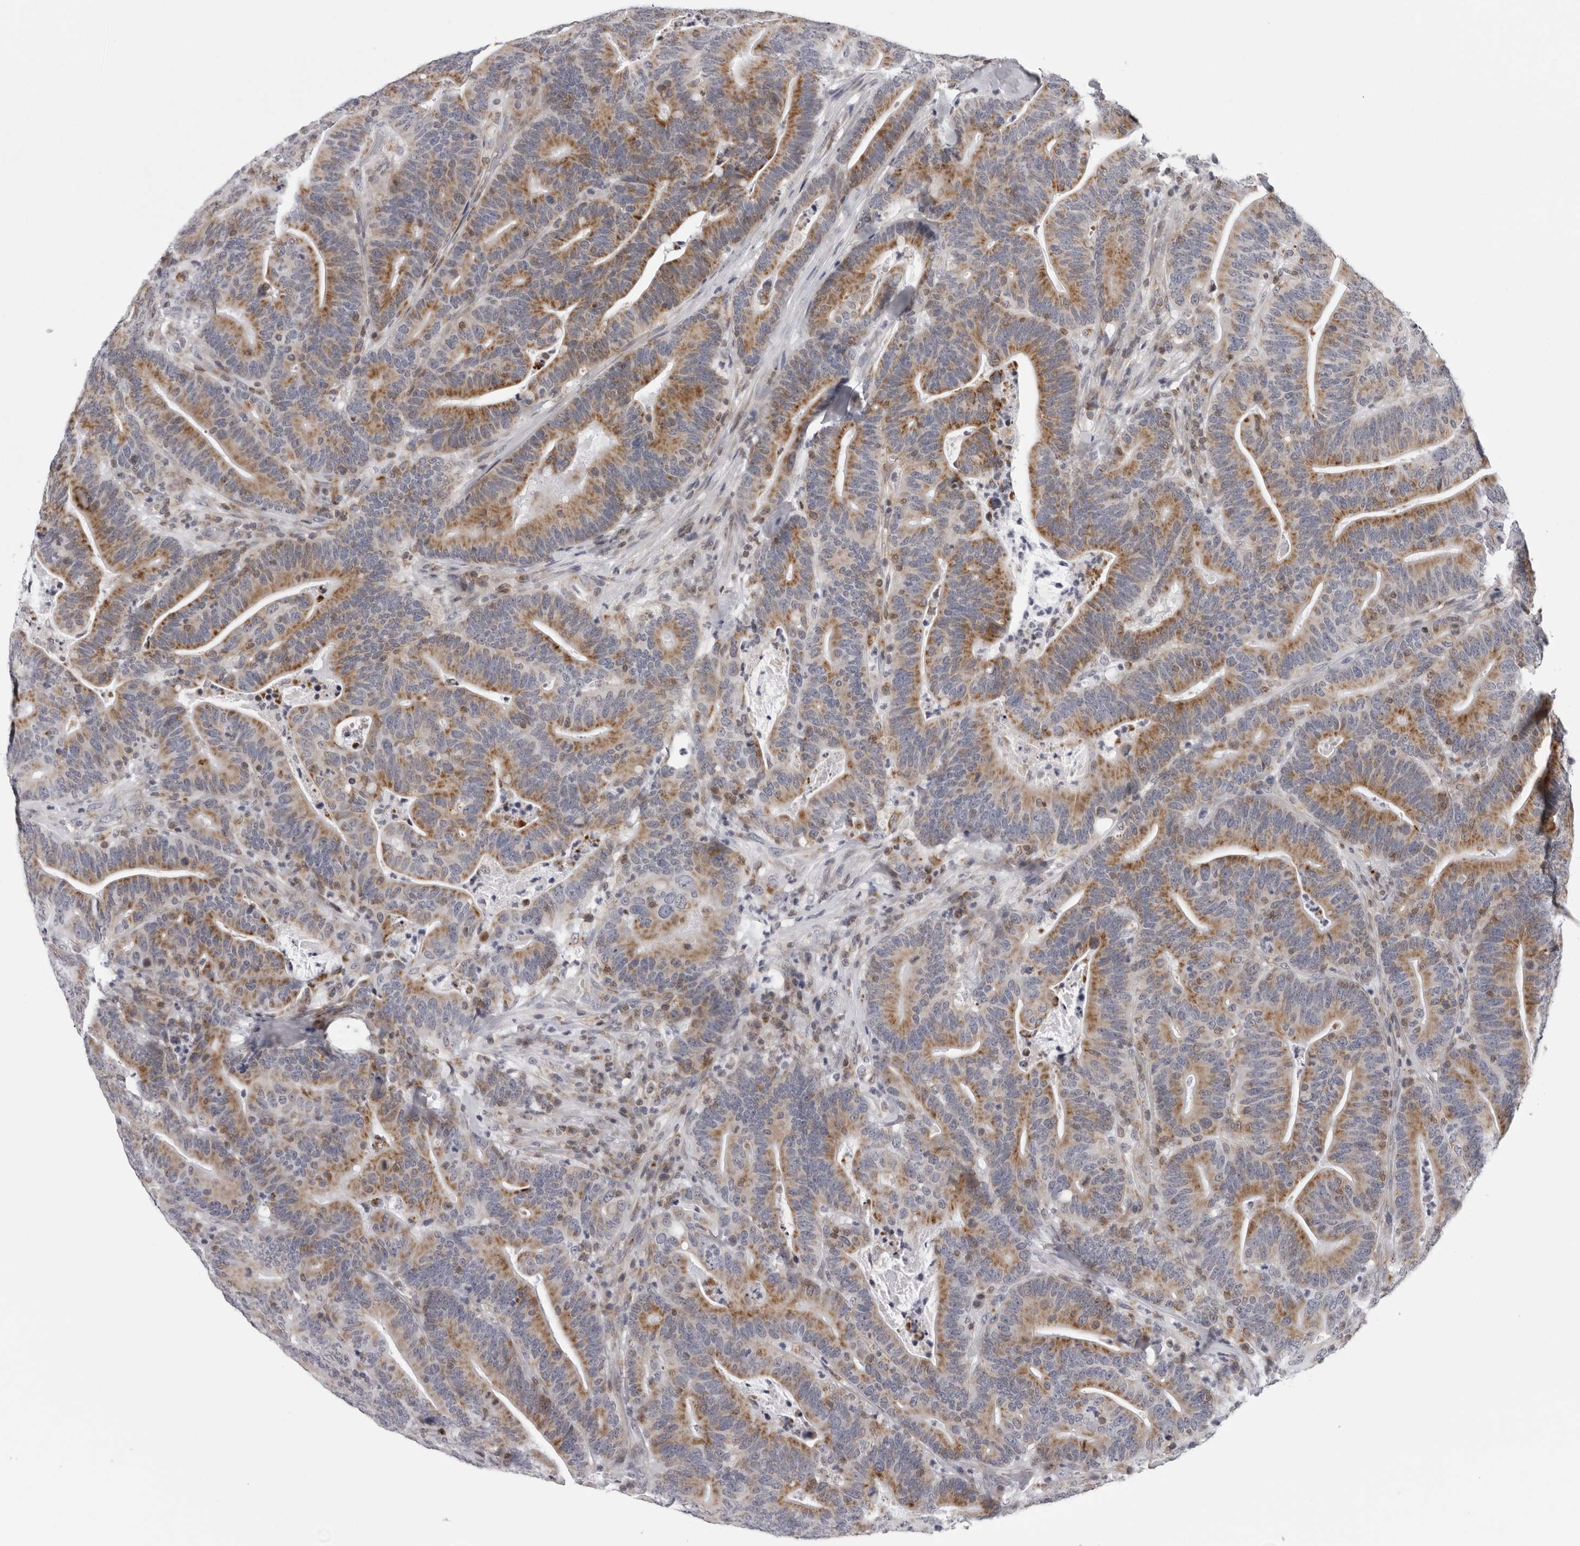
{"staining": {"intensity": "moderate", "quantity": ">75%", "location": "cytoplasmic/membranous"}, "tissue": "colorectal cancer", "cell_type": "Tumor cells", "image_type": "cancer", "snomed": [{"axis": "morphology", "description": "Adenocarcinoma, NOS"}, {"axis": "topography", "description": "Colon"}], "caption": "DAB (3,3'-diaminobenzidine) immunohistochemical staining of human colorectal adenocarcinoma shows moderate cytoplasmic/membranous protein expression in approximately >75% of tumor cells.", "gene": "CPT2", "patient": {"sex": "female", "age": 66}}